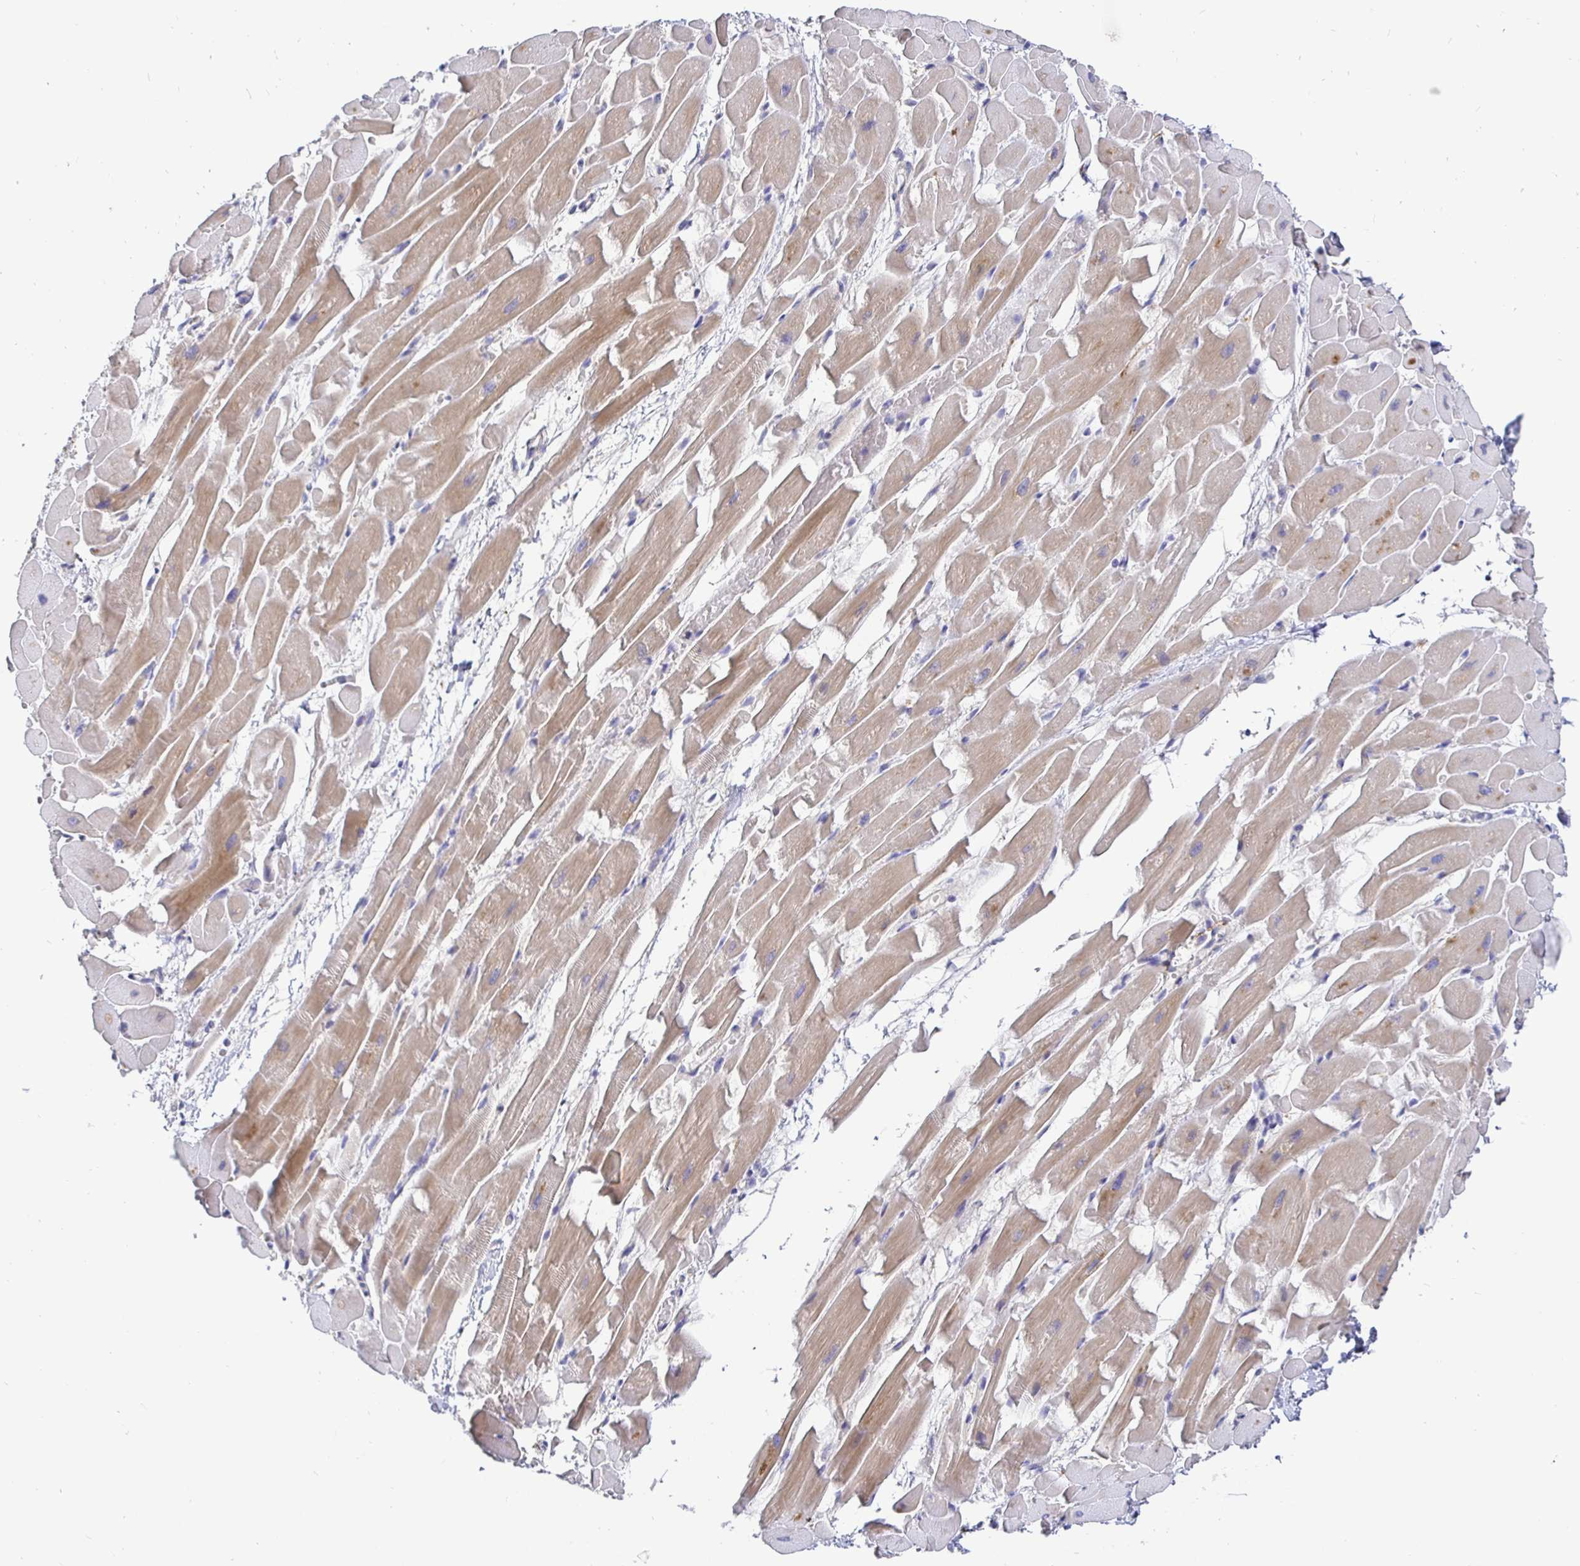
{"staining": {"intensity": "weak", "quantity": "25%-75%", "location": "cytoplasmic/membranous"}, "tissue": "heart muscle", "cell_type": "Cardiomyocytes", "image_type": "normal", "snomed": [{"axis": "morphology", "description": "Normal tissue, NOS"}, {"axis": "topography", "description": "Heart"}], "caption": "Immunohistochemical staining of unremarkable human heart muscle demonstrates 25%-75% levels of weak cytoplasmic/membranous protein expression in about 25%-75% of cardiomyocytes.", "gene": "KIF21A", "patient": {"sex": "male", "age": 37}}